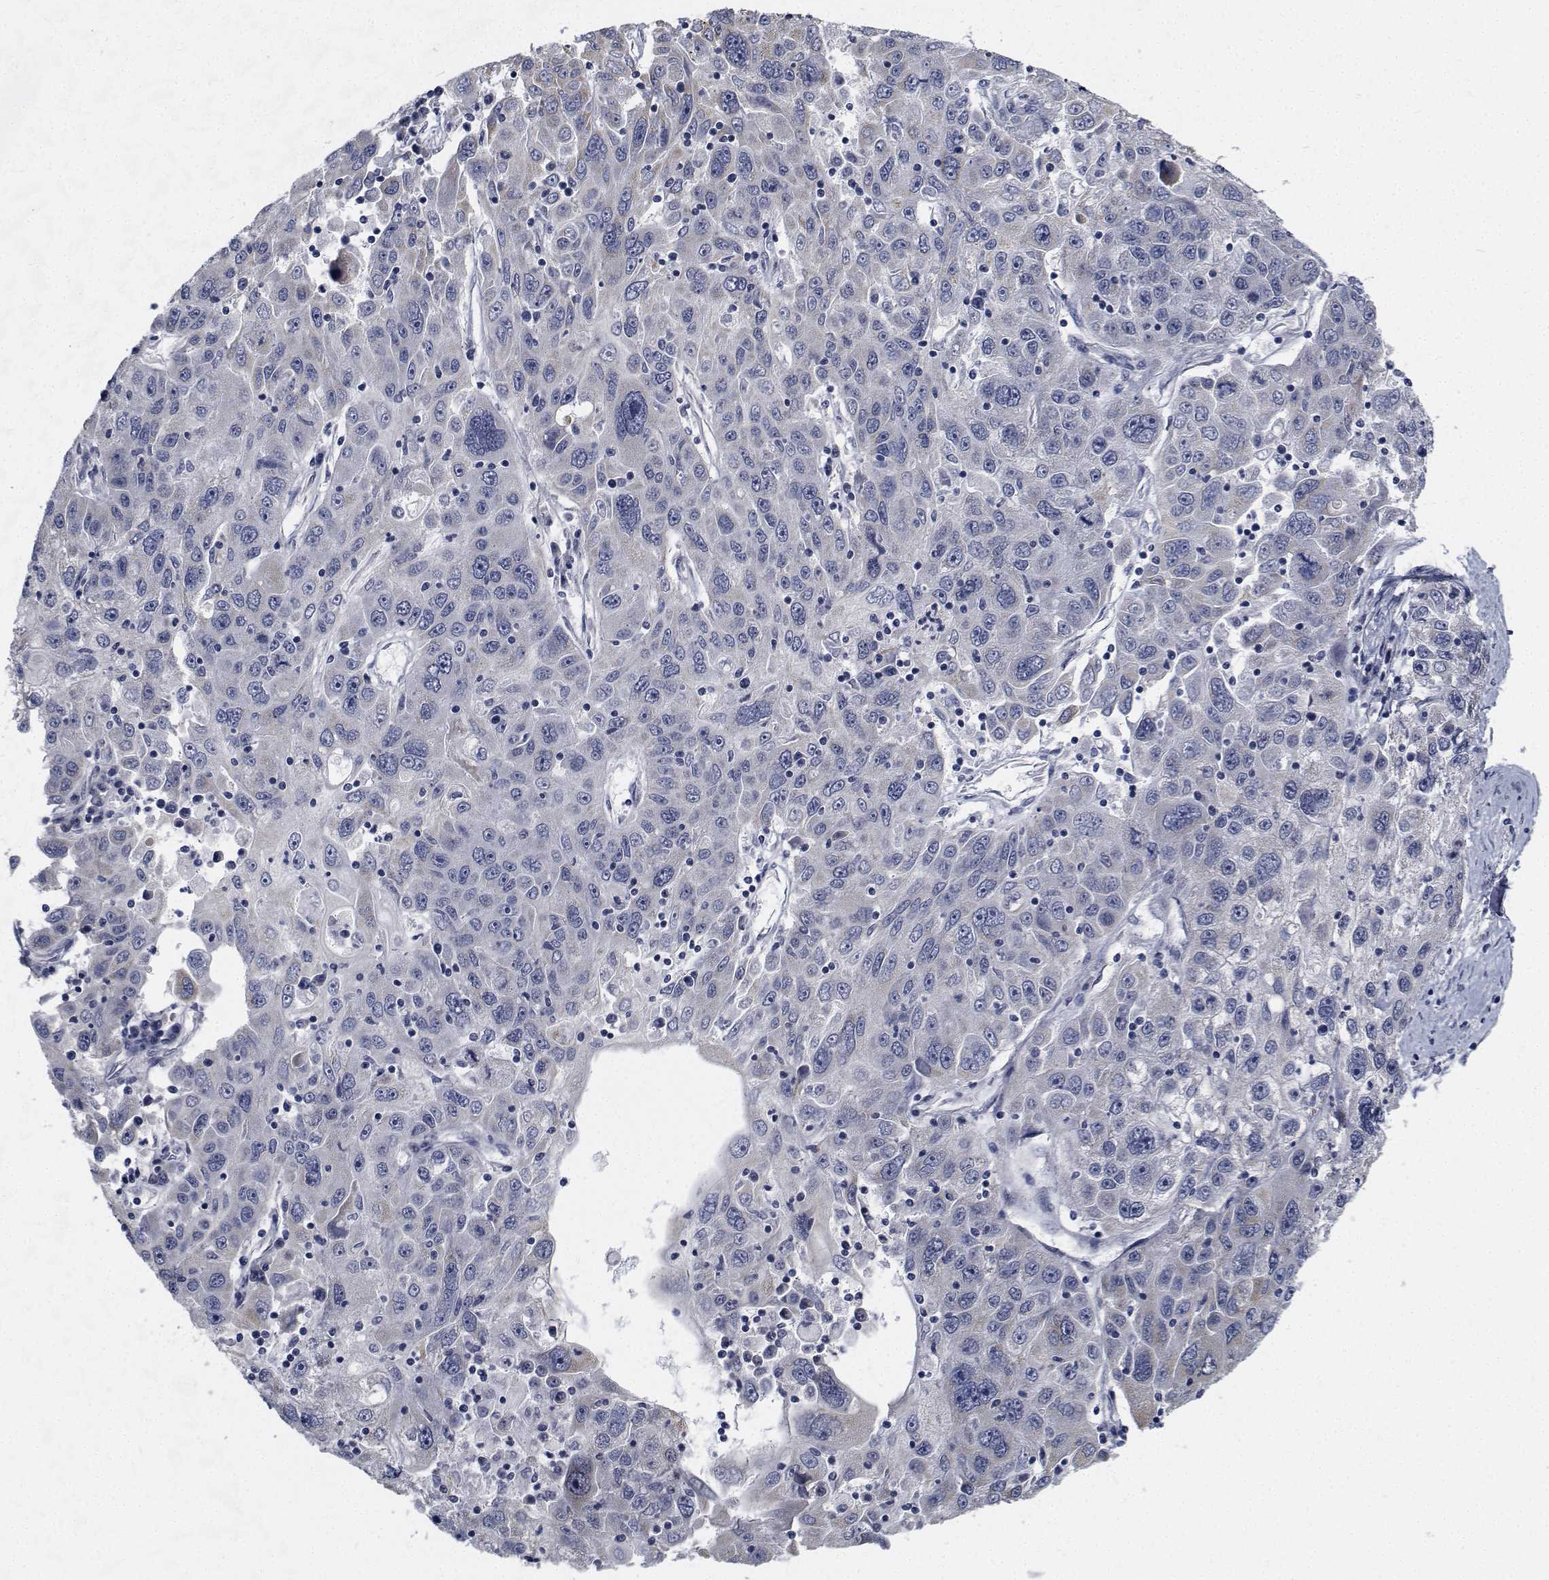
{"staining": {"intensity": "negative", "quantity": "none", "location": "none"}, "tissue": "stomach cancer", "cell_type": "Tumor cells", "image_type": "cancer", "snomed": [{"axis": "morphology", "description": "Adenocarcinoma, NOS"}, {"axis": "topography", "description": "Stomach"}], "caption": "The image exhibits no significant expression in tumor cells of stomach cancer.", "gene": "TTBK1", "patient": {"sex": "male", "age": 56}}